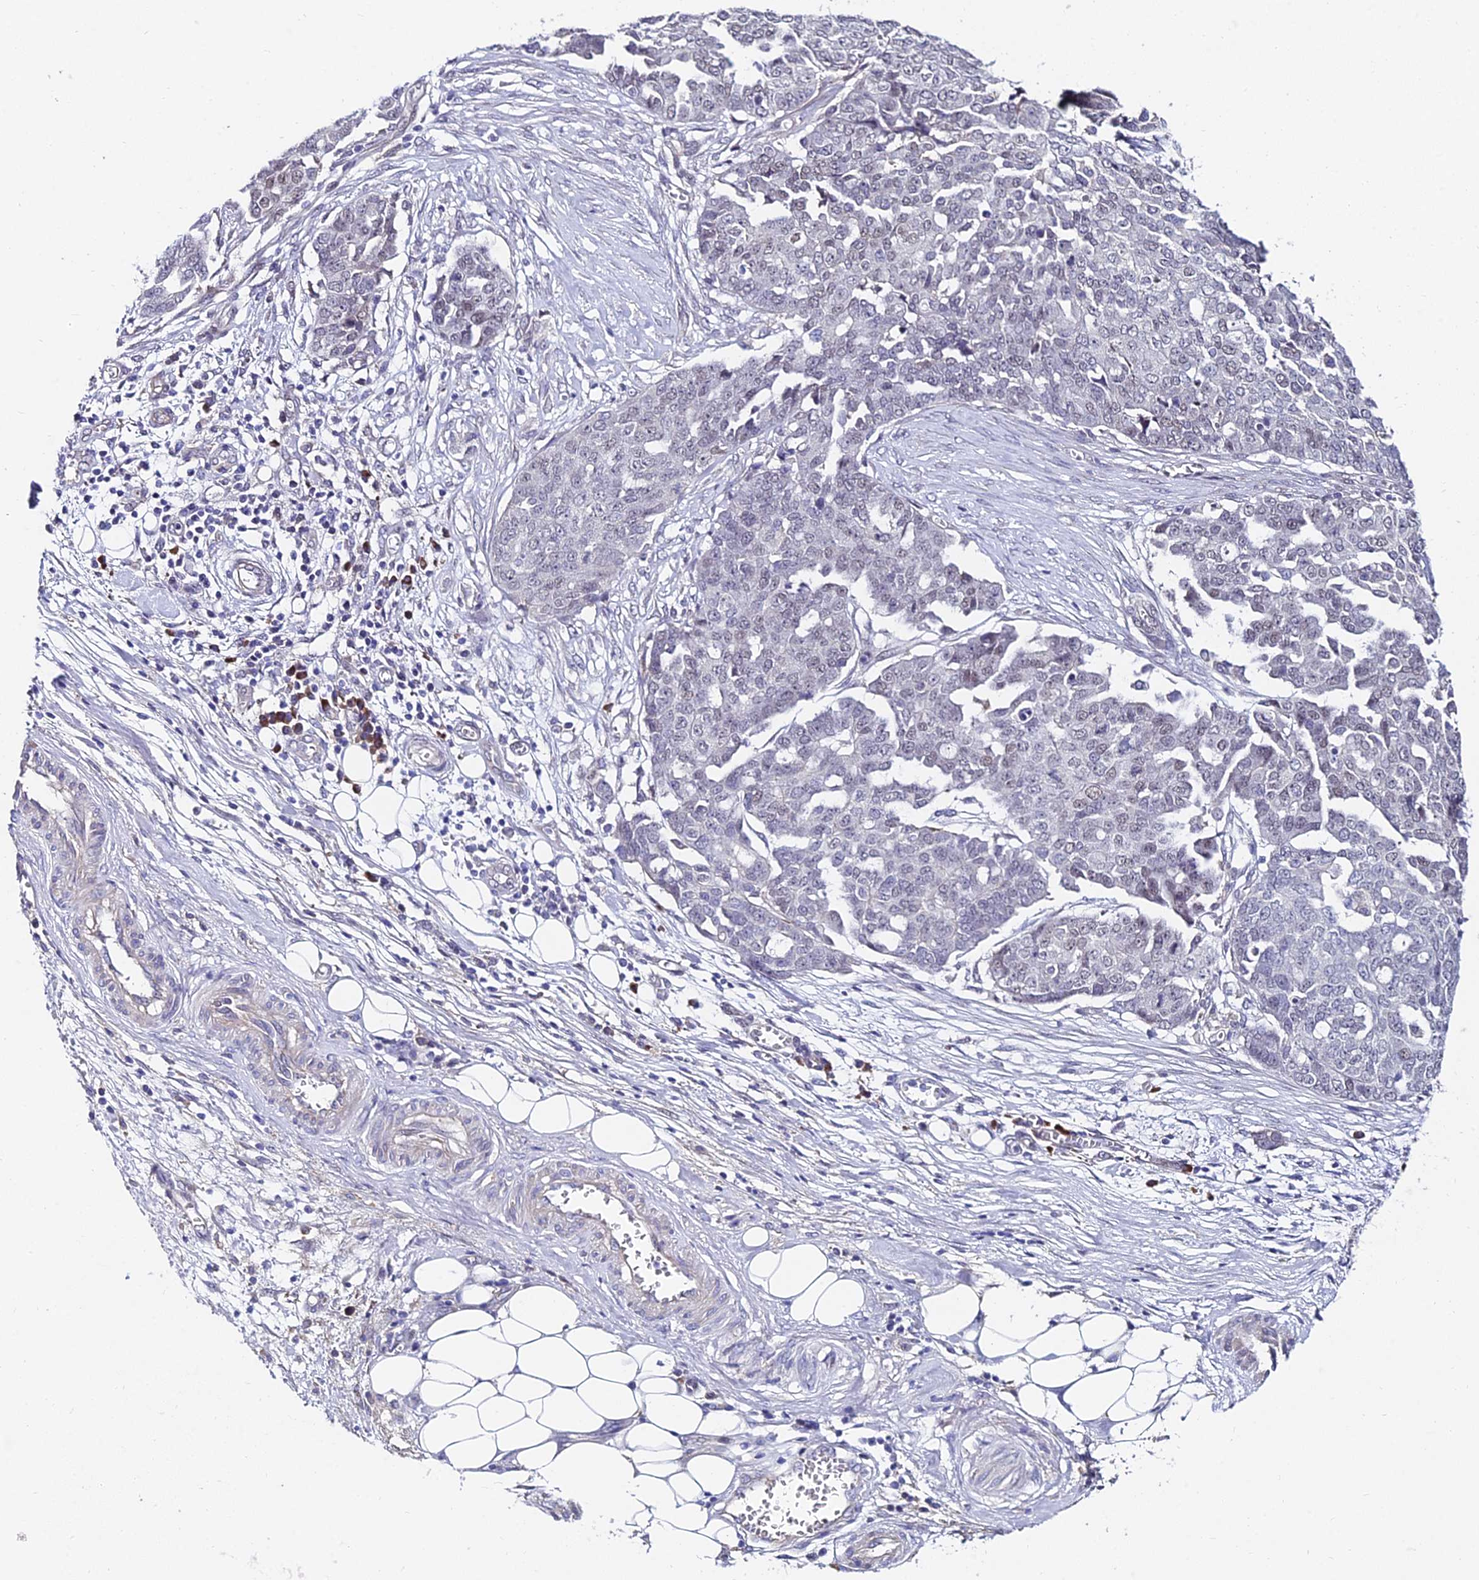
{"staining": {"intensity": "weak", "quantity": "<25%", "location": "nuclear"}, "tissue": "ovarian cancer", "cell_type": "Tumor cells", "image_type": "cancer", "snomed": [{"axis": "morphology", "description": "Cystadenocarcinoma, serous, NOS"}, {"axis": "topography", "description": "Soft tissue"}, {"axis": "topography", "description": "Ovary"}], "caption": "This is an immunohistochemistry (IHC) micrograph of ovarian serous cystadenocarcinoma. There is no staining in tumor cells.", "gene": "TRIM24", "patient": {"sex": "female", "age": 57}}